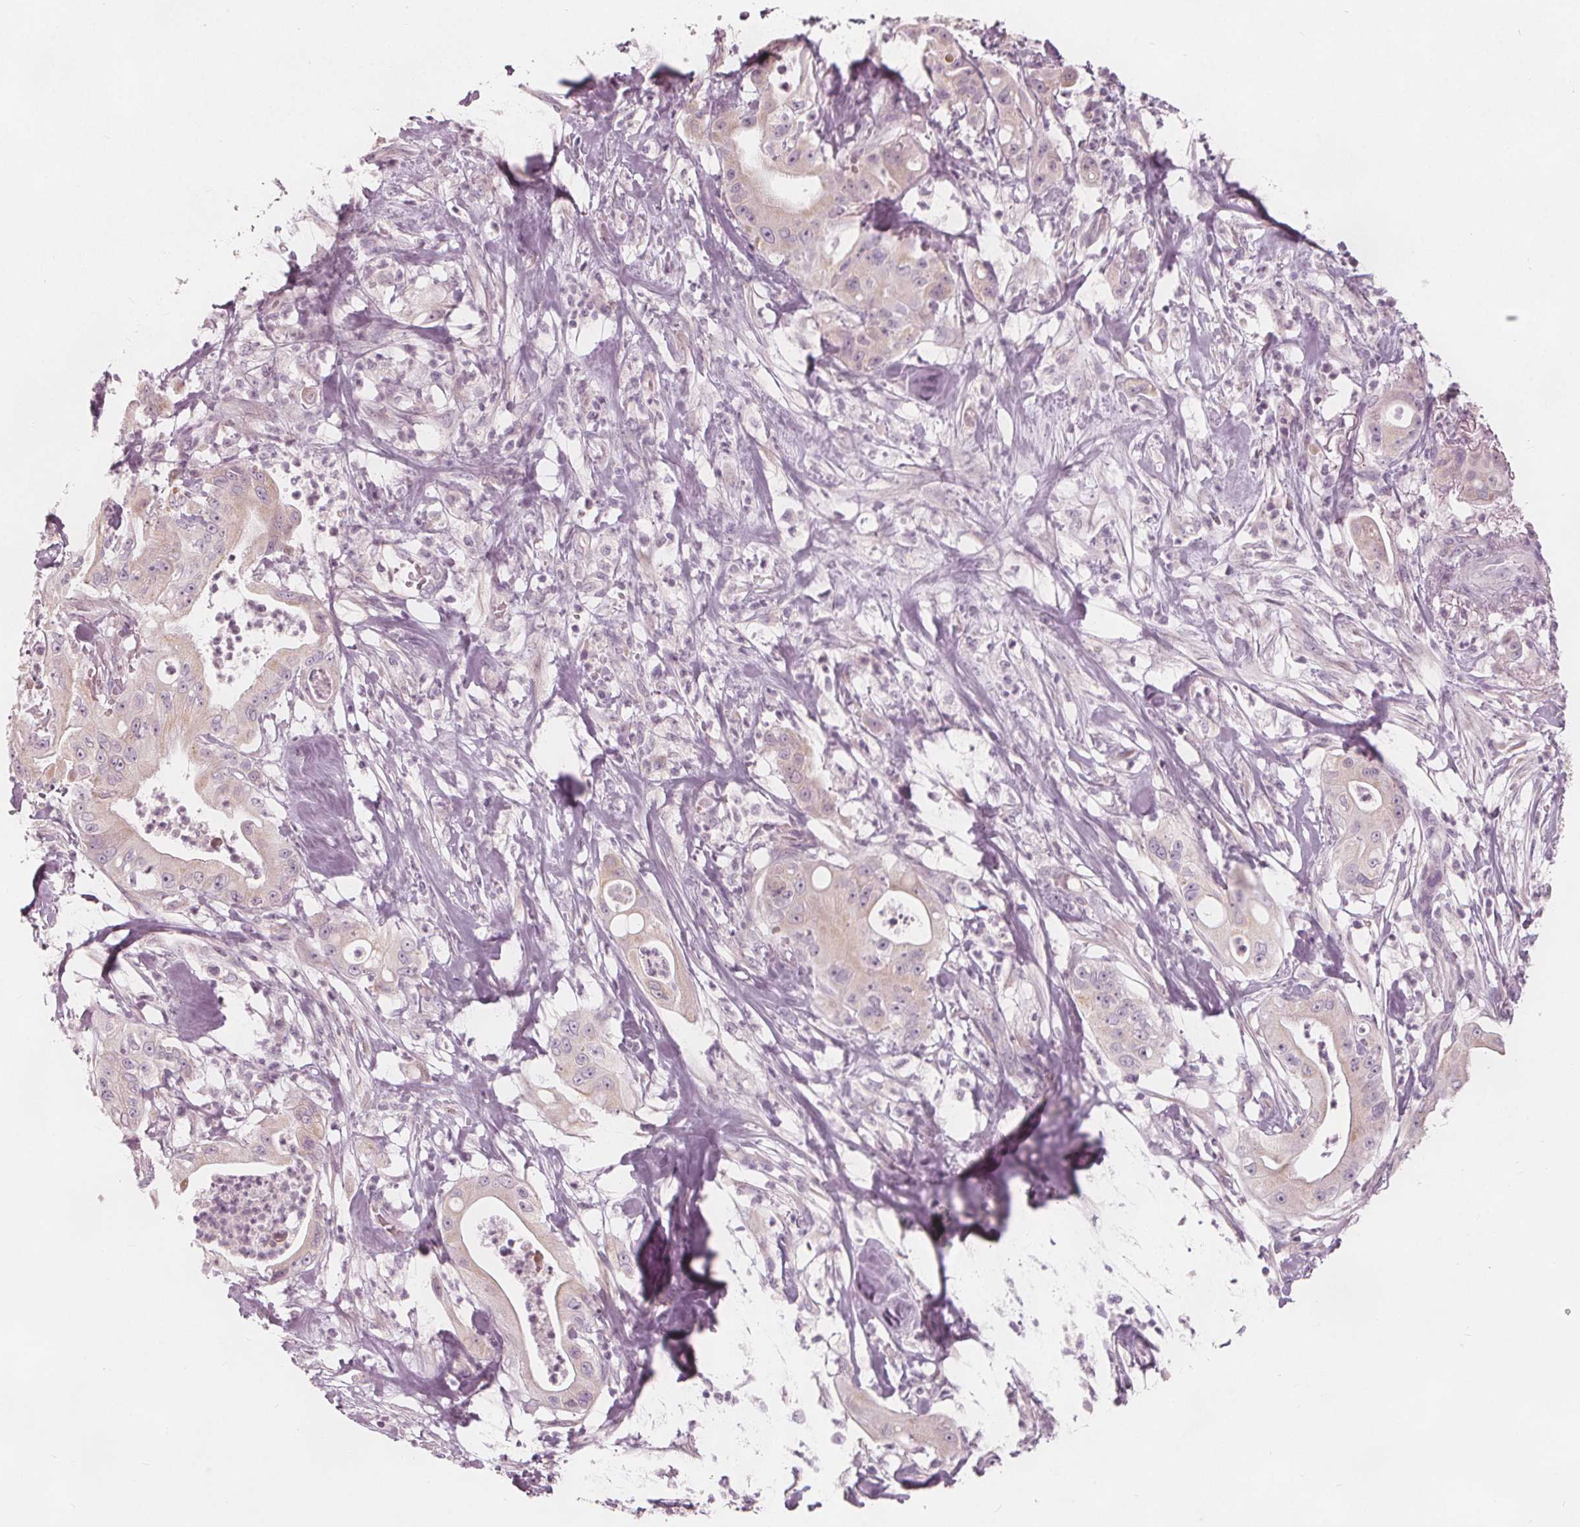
{"staining": {"intensity": "weak", "quantity": "25%-75%", "location": "cytoplasmic/membranous"}, "tissue": "pancreatic cancer", "cell_type": "Tumor cells", "image_type": "cancer", "snomed": [{"axis": "morphology", "description": "Adenocarcinoma, NOS"}, {"axis": "topography", "description": "Pancreas"}], "caption": "Protein staining shows weak cytoplasmic/membranous expression in about 25%-75% of tumor cells in pancreatic cancer (adenocarcinoma).", "gene": "BRSK1", "patient": {"sex": "male", "age": 71}}